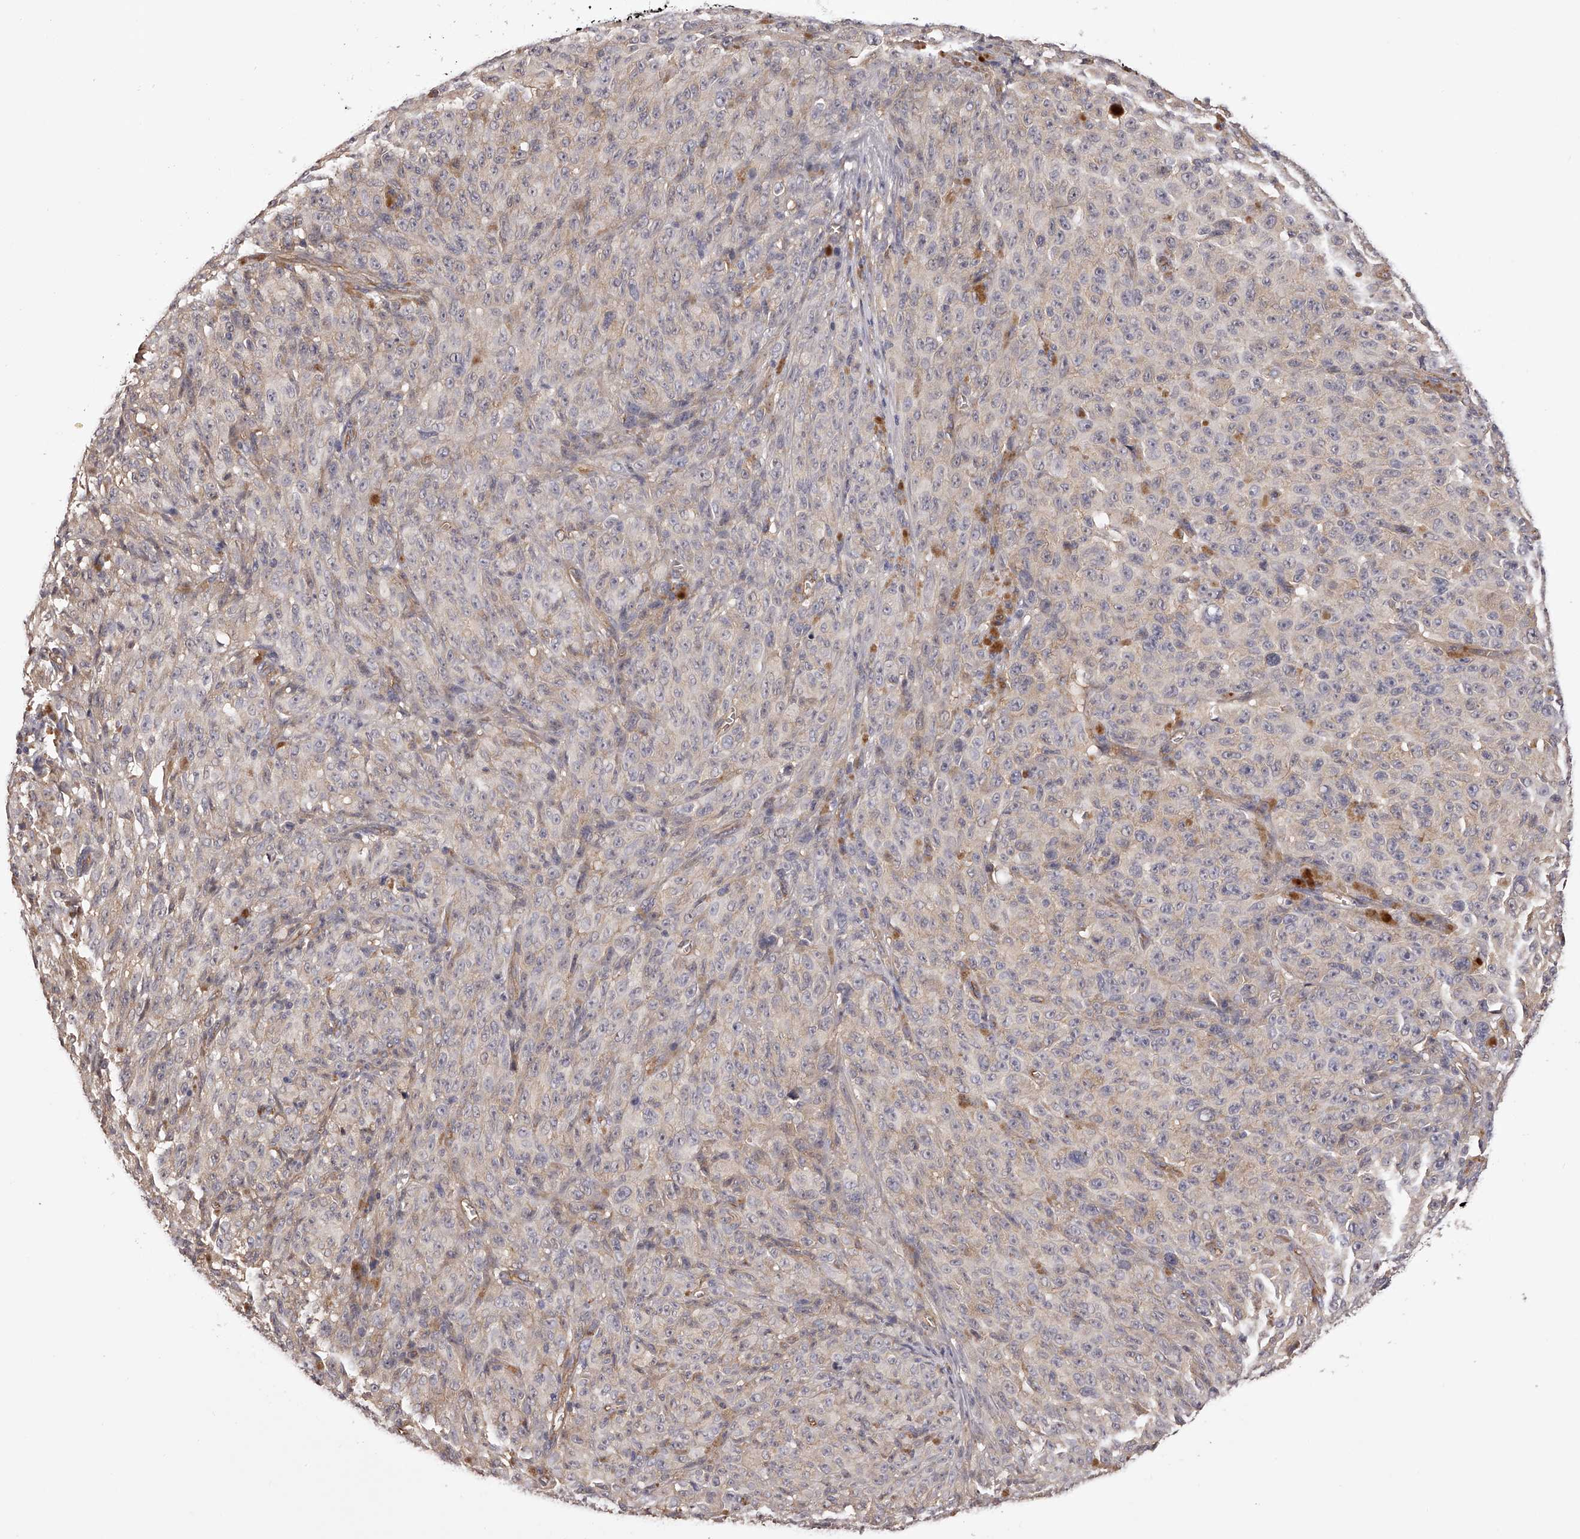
{"staining": {"intensity": "weak", "quantity": "<25%", "location": "cytoplasmic/membranous"}, "tissue": "melanoma", "cell_type": "Tumor cells", "image_type": "cancer", "snomed": [{"axis": "morphology", "description": "Malignant melanoma, NOS"}, {"axis": "topography", "description": "Skin"}], "caption": "Malignant melanoma stained for a protein using immunohistochemistry displays no positivity tumor cells.", "gene": "LTV1", "patient": {"sex": "female", "age": 82}}